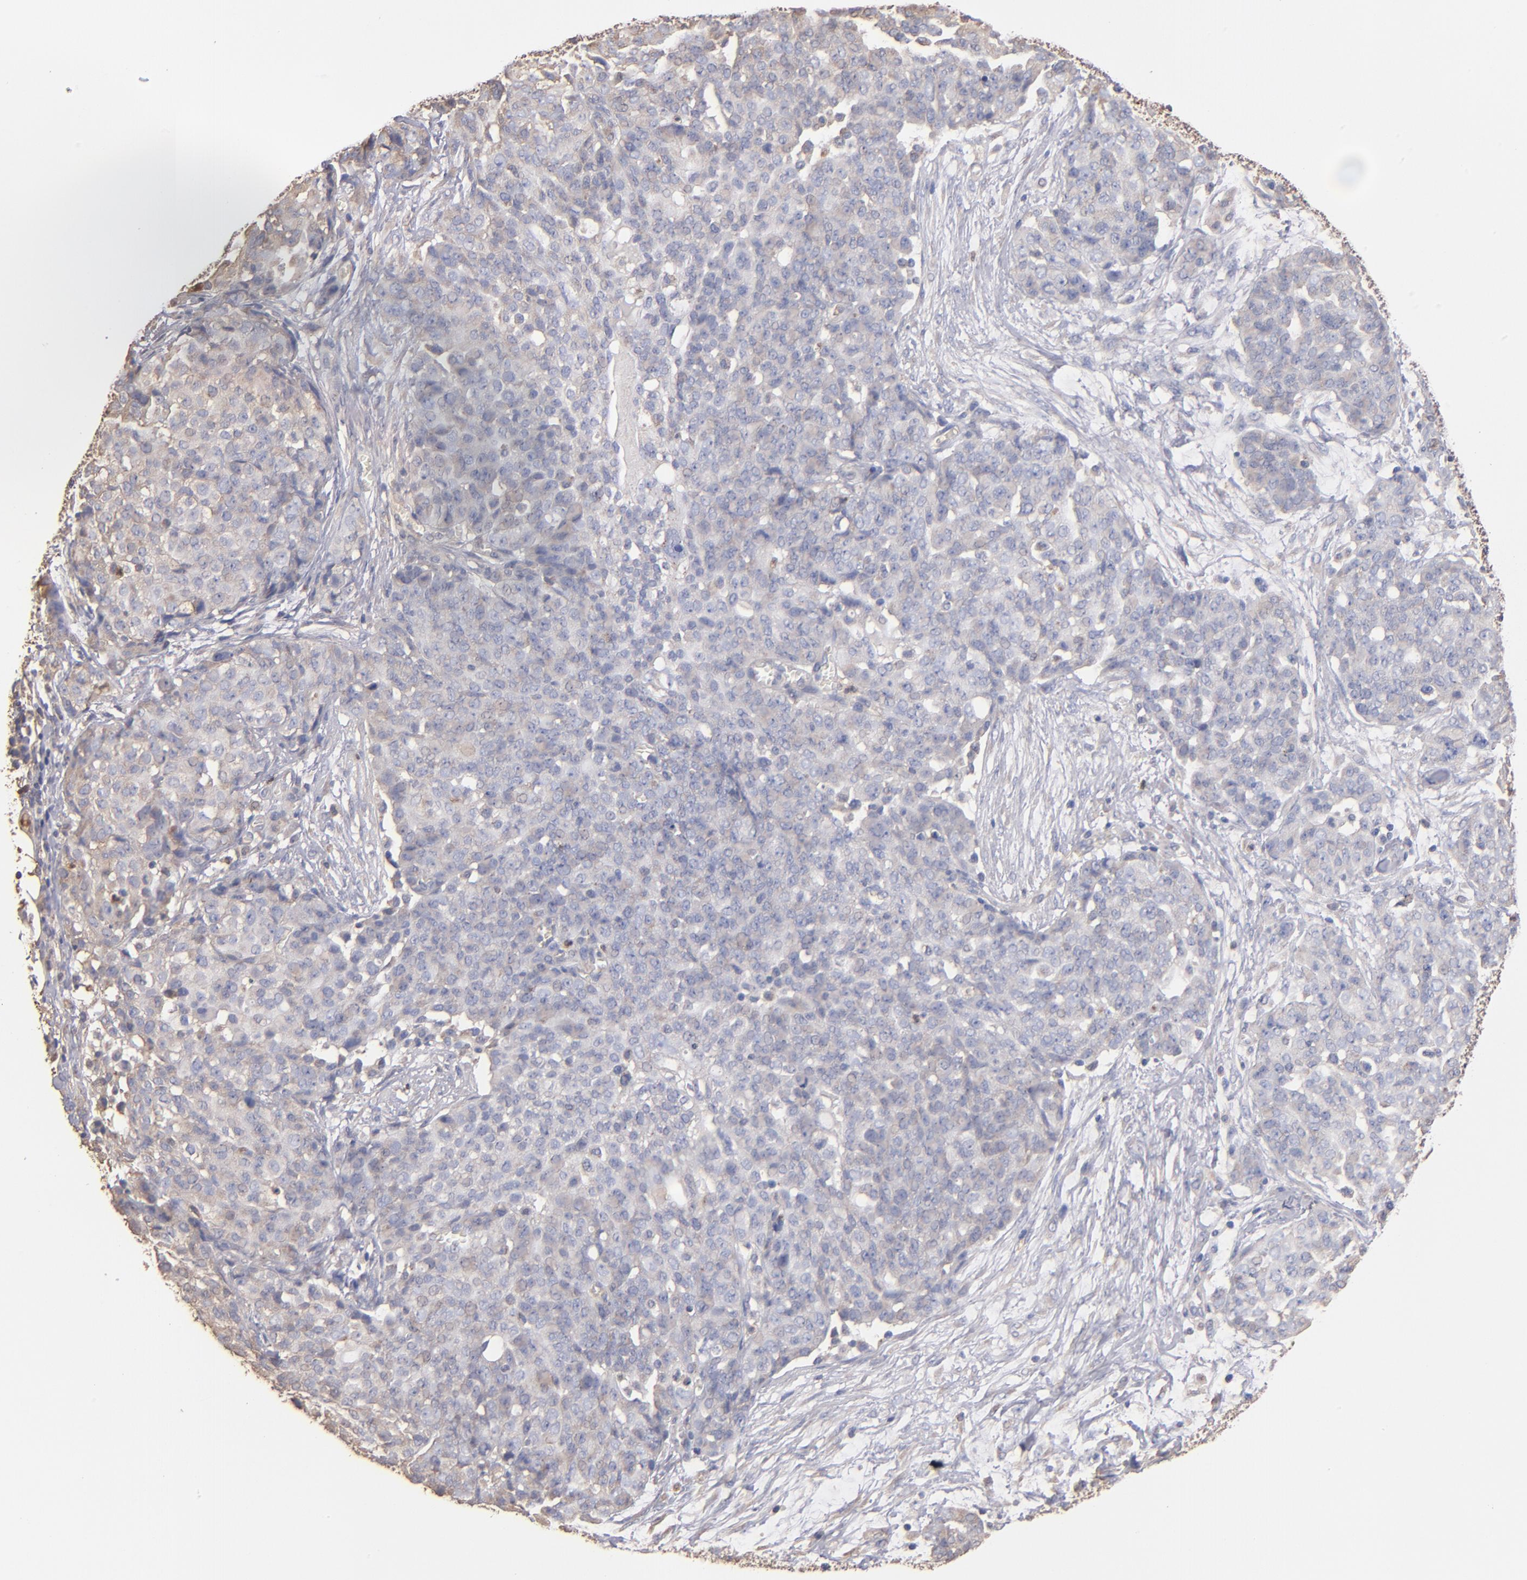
{"staining": {"intensity": "weak", "quantity": "<25%", "location": "cytoplasmic/membranous"}, "tissue": "ovarian cancer", "cell_type": "Tumor cells", "image_type": "cancer", "snomed": [{"axis": "morphology", "description": "Cystadenocarcinoma, serous, NOS"}, {"axis": "topography", "description": "Soft tissue"}, {"axis": "topography", "description": "Ovary"}], "caption": "A histopathology image of ovarian cancer (serous cystadenocarcinoma) stained for a protein displays no brown staining in tumor cells.", "gene": "RO60", "patient": {"sex": "female", "age": 57}}